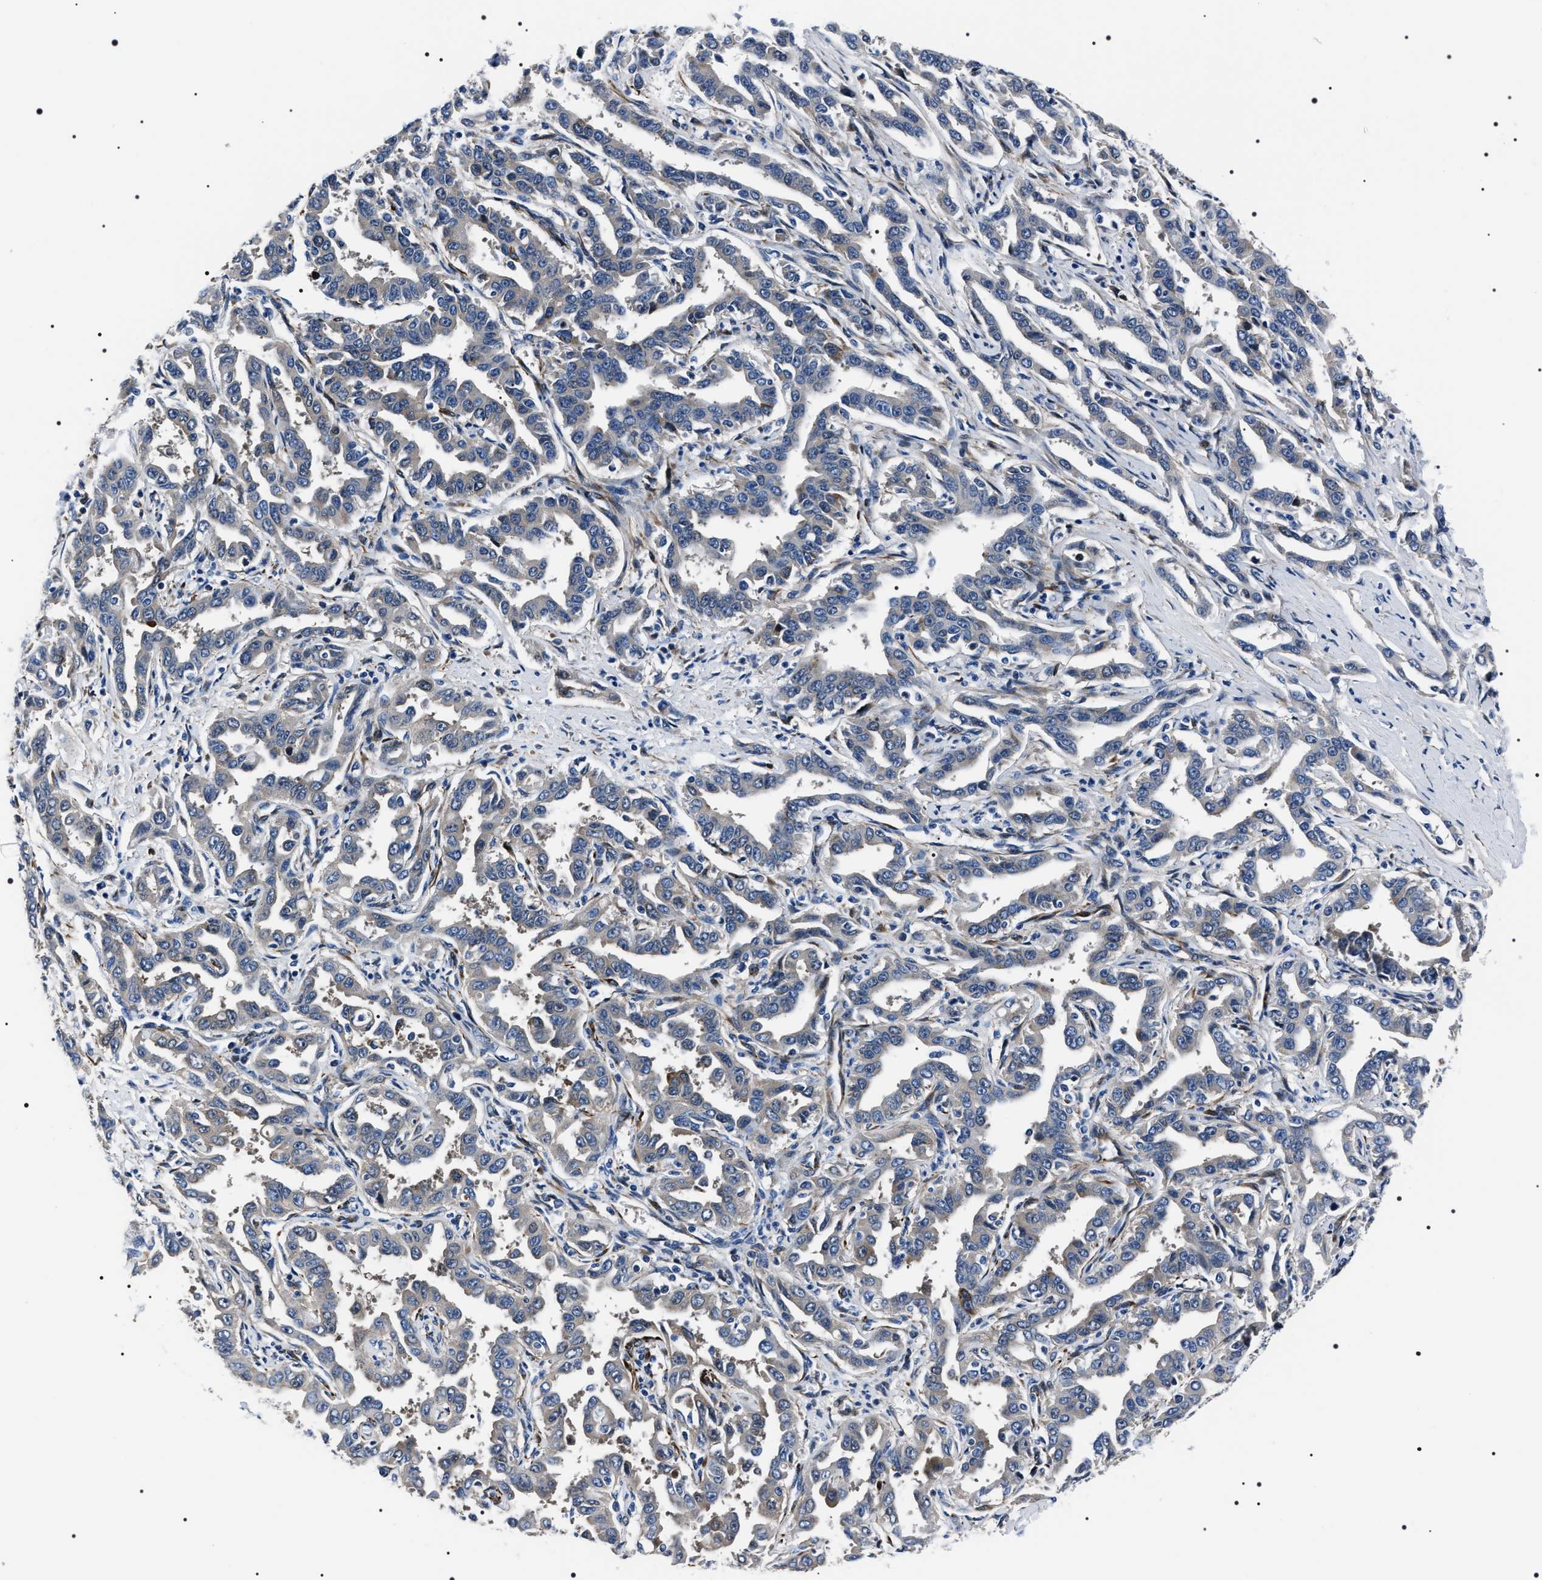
{"staining": {"intensity": "negative", "quantity": "none", "location": "none"}, "tissue": "liver cancer", "cell_type": "Tumor cells", "image_type": "cancer", "snomed": [{"axis": "morphology", "description": "Cholangiocarcinoma"}, {"axis": "topography", "description": "Liver"}], "caption": "This is a micrograph of immunohistochemistry staining of liver cancer, which shows no expression in tumor cells.", "gene": "BAG2", "patient": {"sex": "male", "age": 59}}